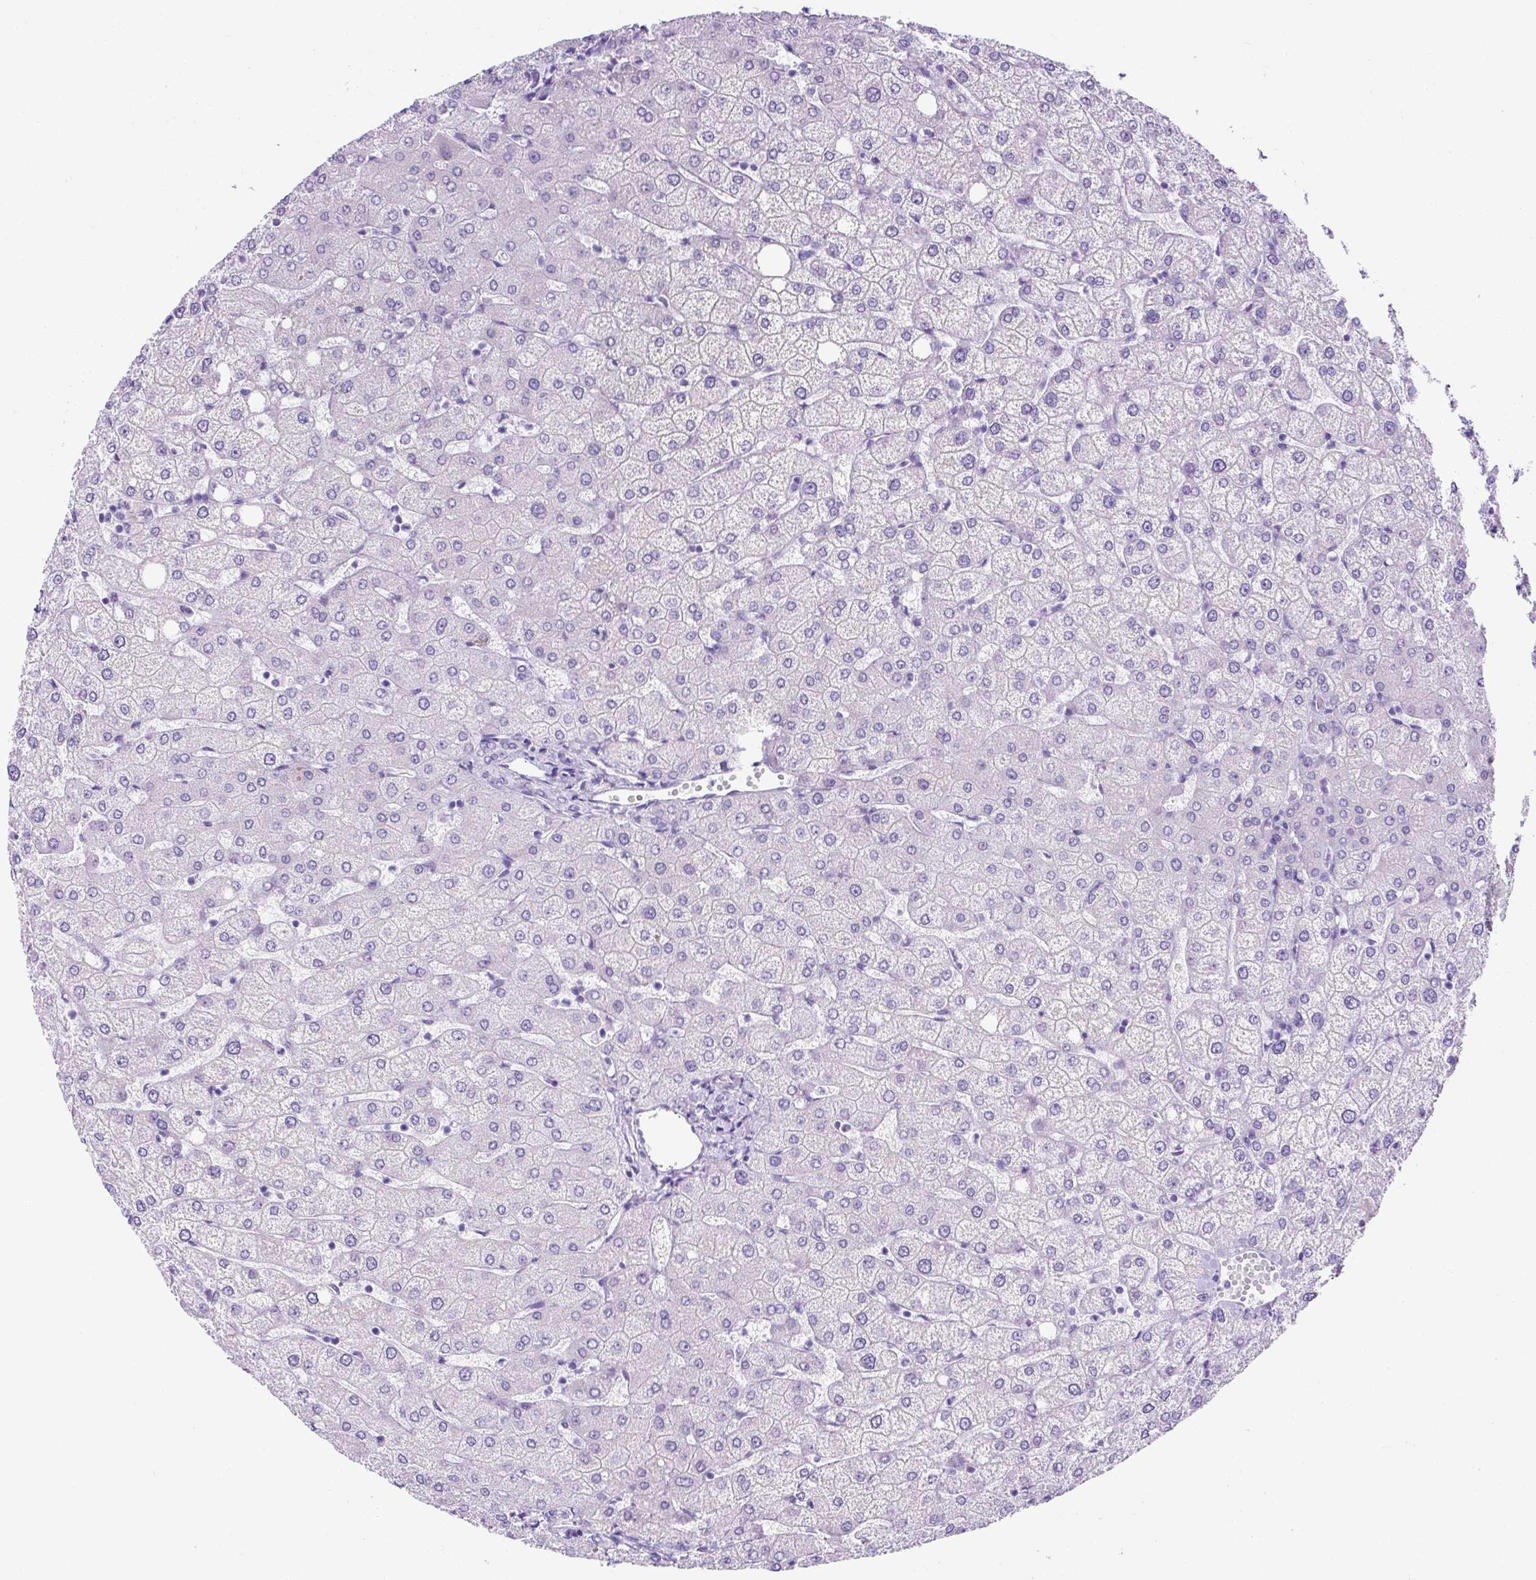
{"staining": {"intensity": "negative", "quantity": "none", "location": "none"}, "tissue": "liver", "cell_type": "Cholangiocytes", "image_type": "normal", "snomed": [{"axis": "morphology", "description": "Normal tissue, NOS"}, {"axis": "topography", "description": "Liver"}], "caption": "Immunohistochemistry (IHC) micrograph of normal liver stained for a protein (brown), which reveals no positivity in cholangiocytes. The staining is performed using DAB (3,3'-diaminobenzidine) brown chromogen with nuclei counter-stained in using hematoxylin.", "gene": "KRT12", "patient": {"sex": "female", "age": 54}}